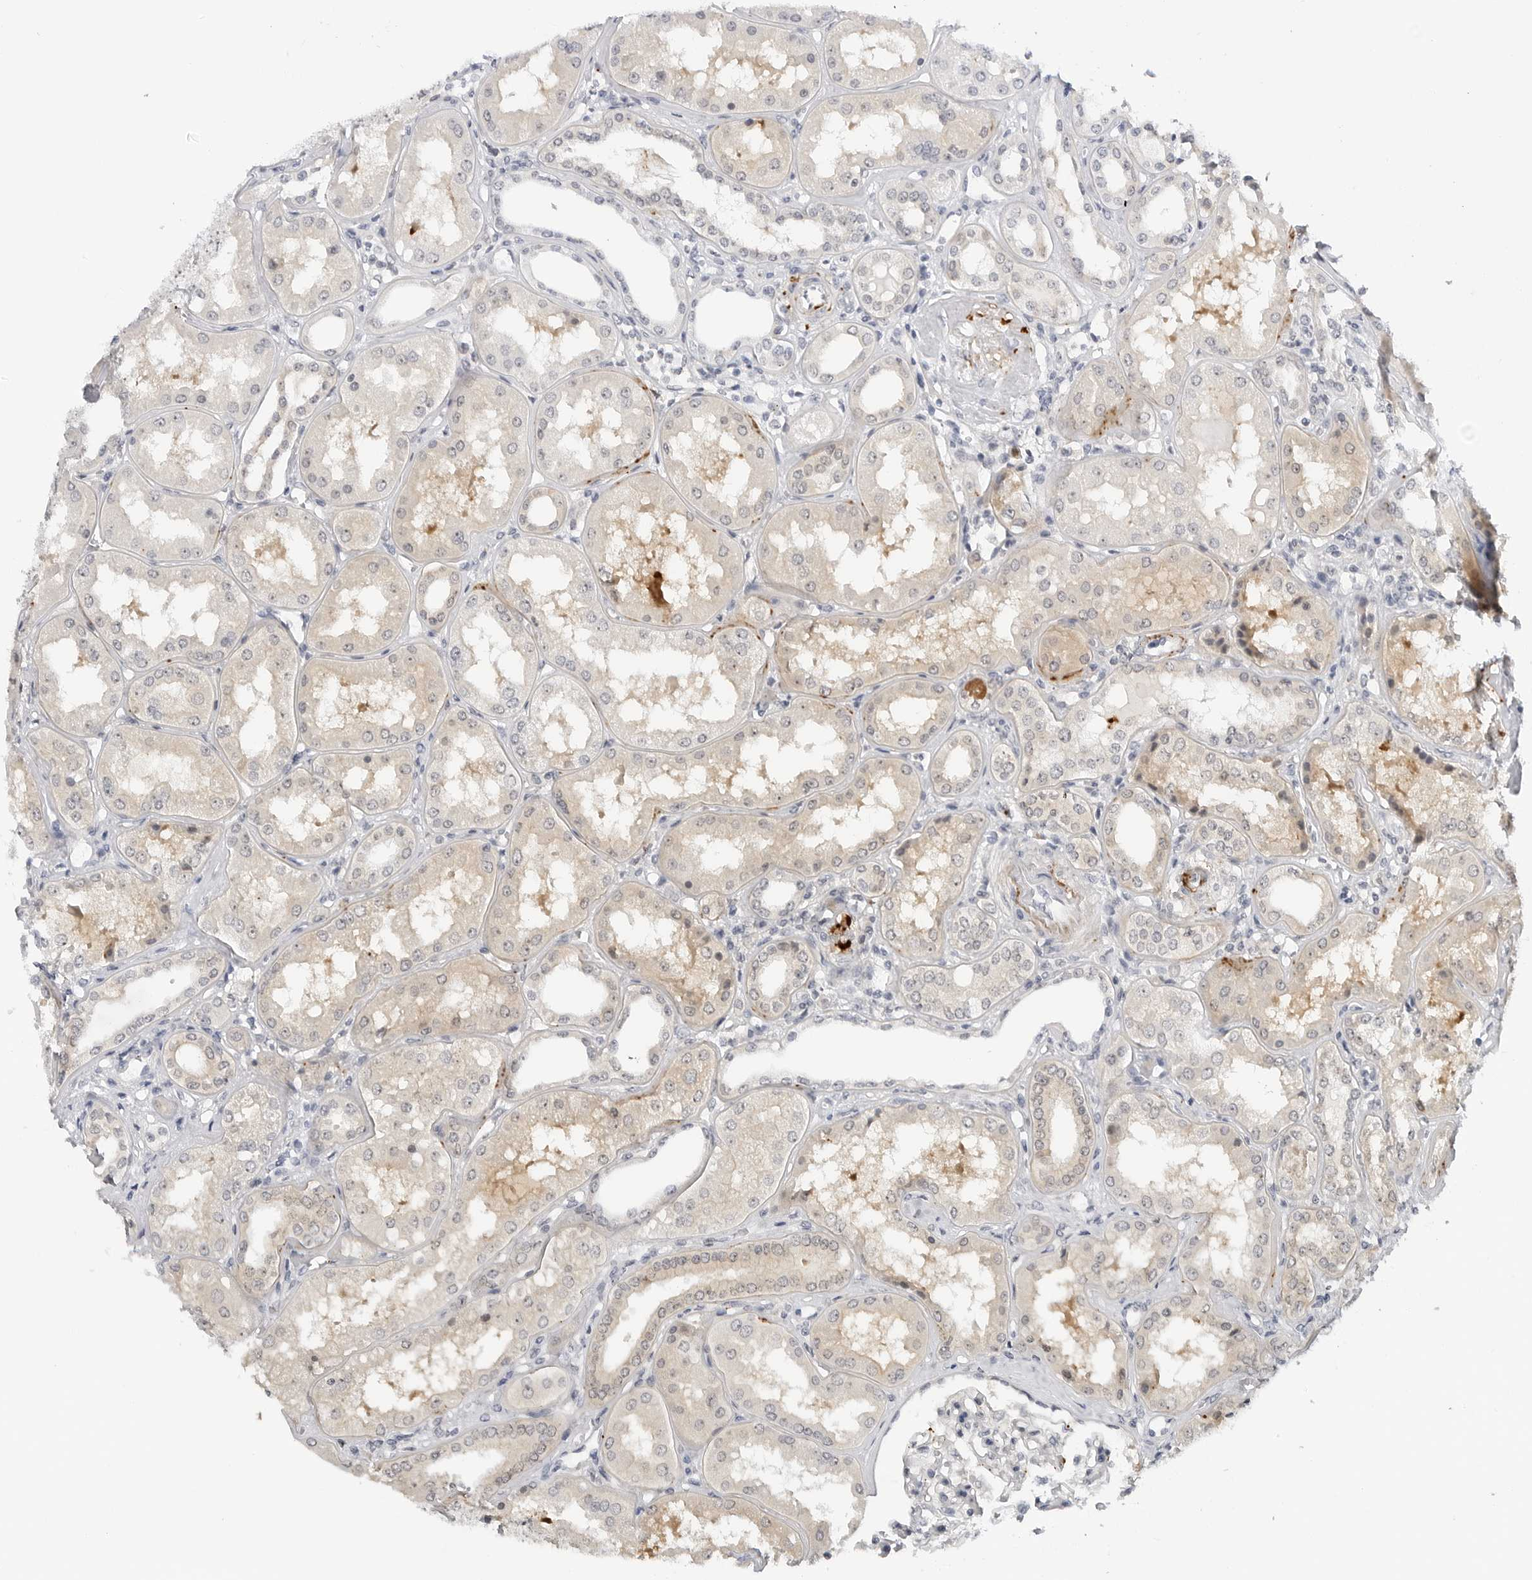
{"staining": {"intensity": "negative", "quantity": "none", "location": "none"}, "tissue": "kidney", "cell_type": "Cells in glomeruli", "image_type": "normal", "snomed": [{"axis": "morphology", "description": "Normal tissue, NOS"}, {"axis": "topography", "description": "Kidney"}], "caption": "This photomicrograph is of benign kidney stained with immunohistochemistry to label a protein in brown with the nuclei are counter-stained blue. There is no positivity in cells in glomeruli. Brightfield microscopy of immunohistochemistry stained with DAB (brown) and hematoxylin (blue), captured at high magnification.", "gene": "MAP2K5", "patient": {"sex": "female", "age": 56}}